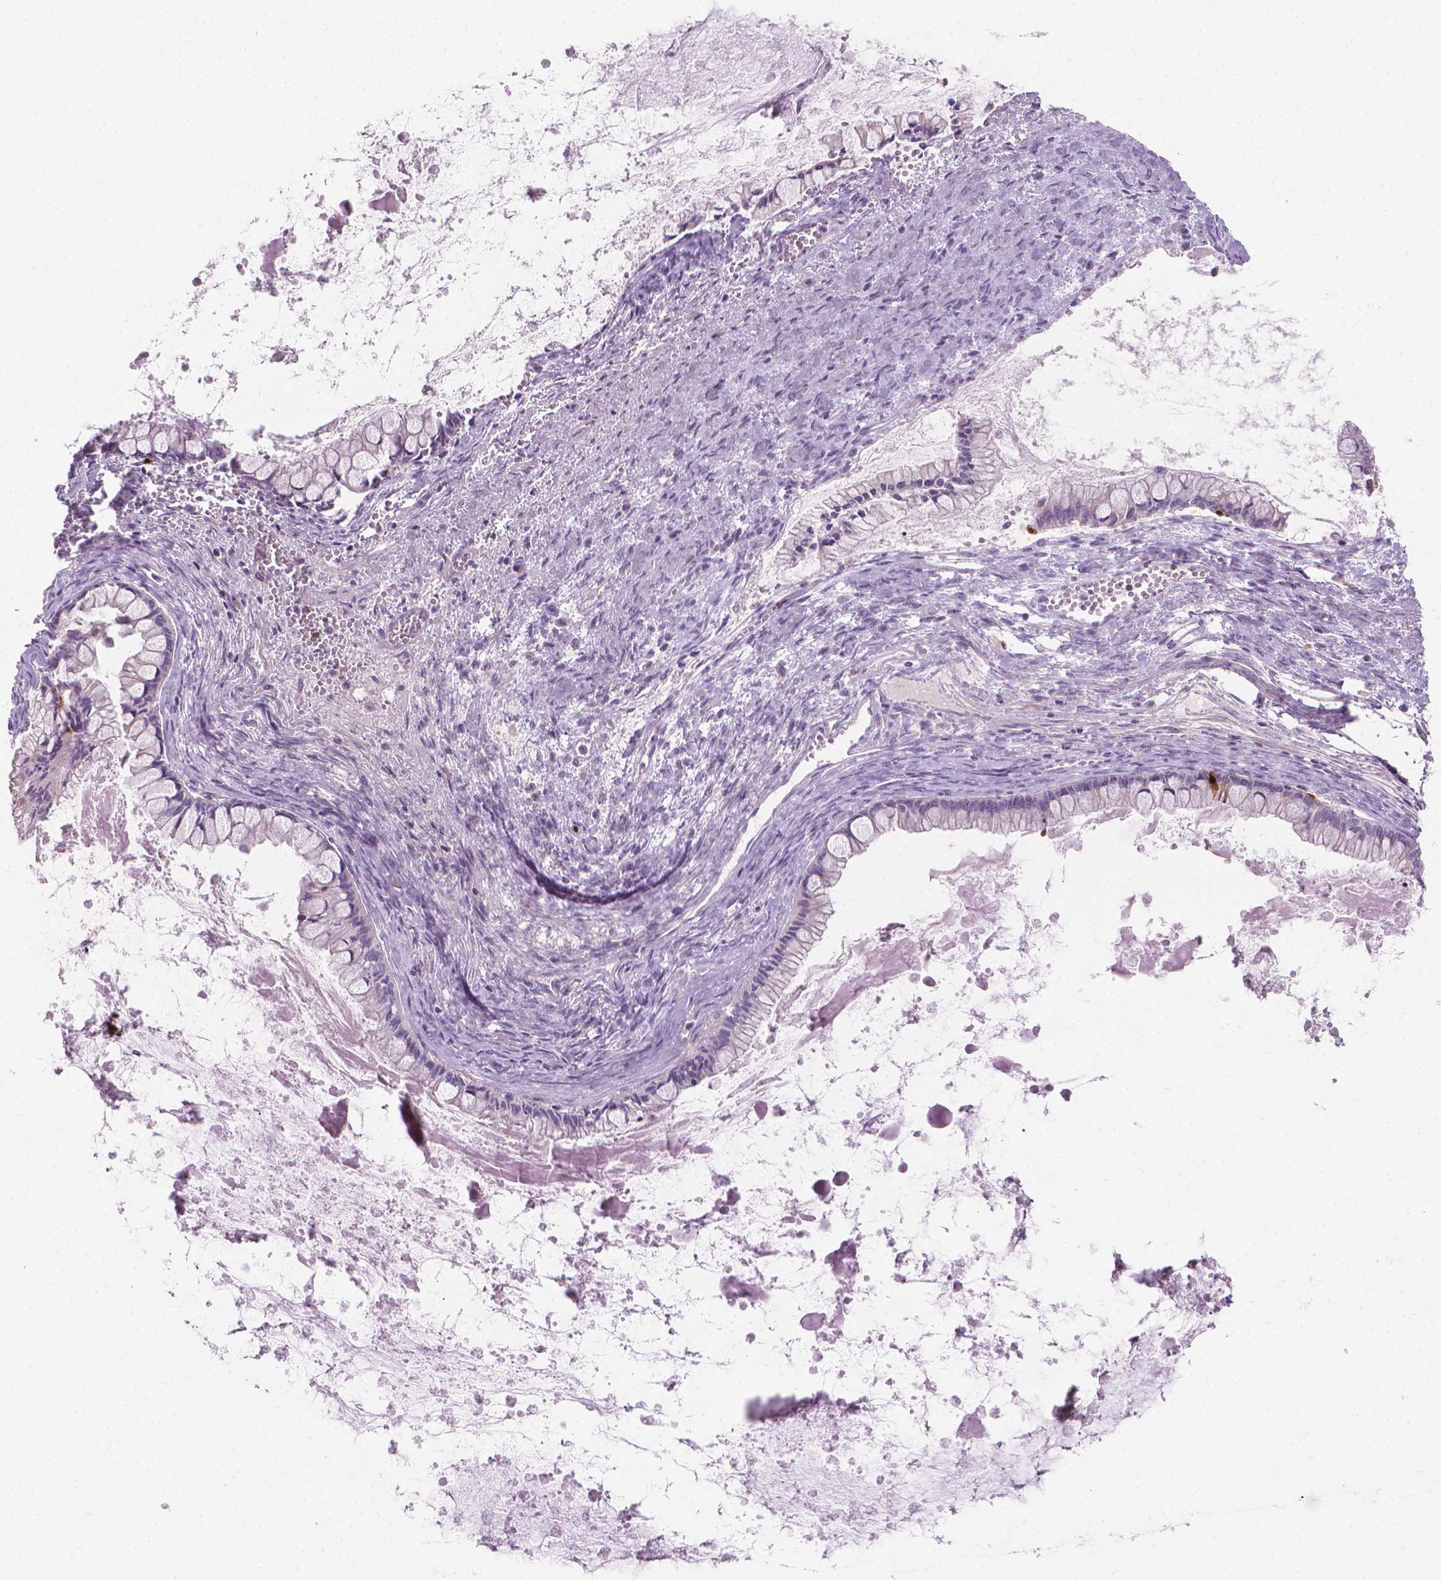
{"staining": {"intensity": "negative", "quantity": "none", "location": "none"}, "tissue": "ovarian cancer", "cell_type": "Tumor cells", "image_type": "cancer", "snomed": [{"axis": "morphology", "description": "Cystadenocarcinoma, mucinous, NOS"}, {"axis": "topography", "description": "Ovary"}], "caption": "High power microscopy histopathology image of an IHC image of mucinous cystadenocarcinoma (ovarian), revealing no significant staining in tumor cells. Nuclei are stained in blue.", "gene": "GSDMA", "patient": {"sex": "female", "age": 67}}